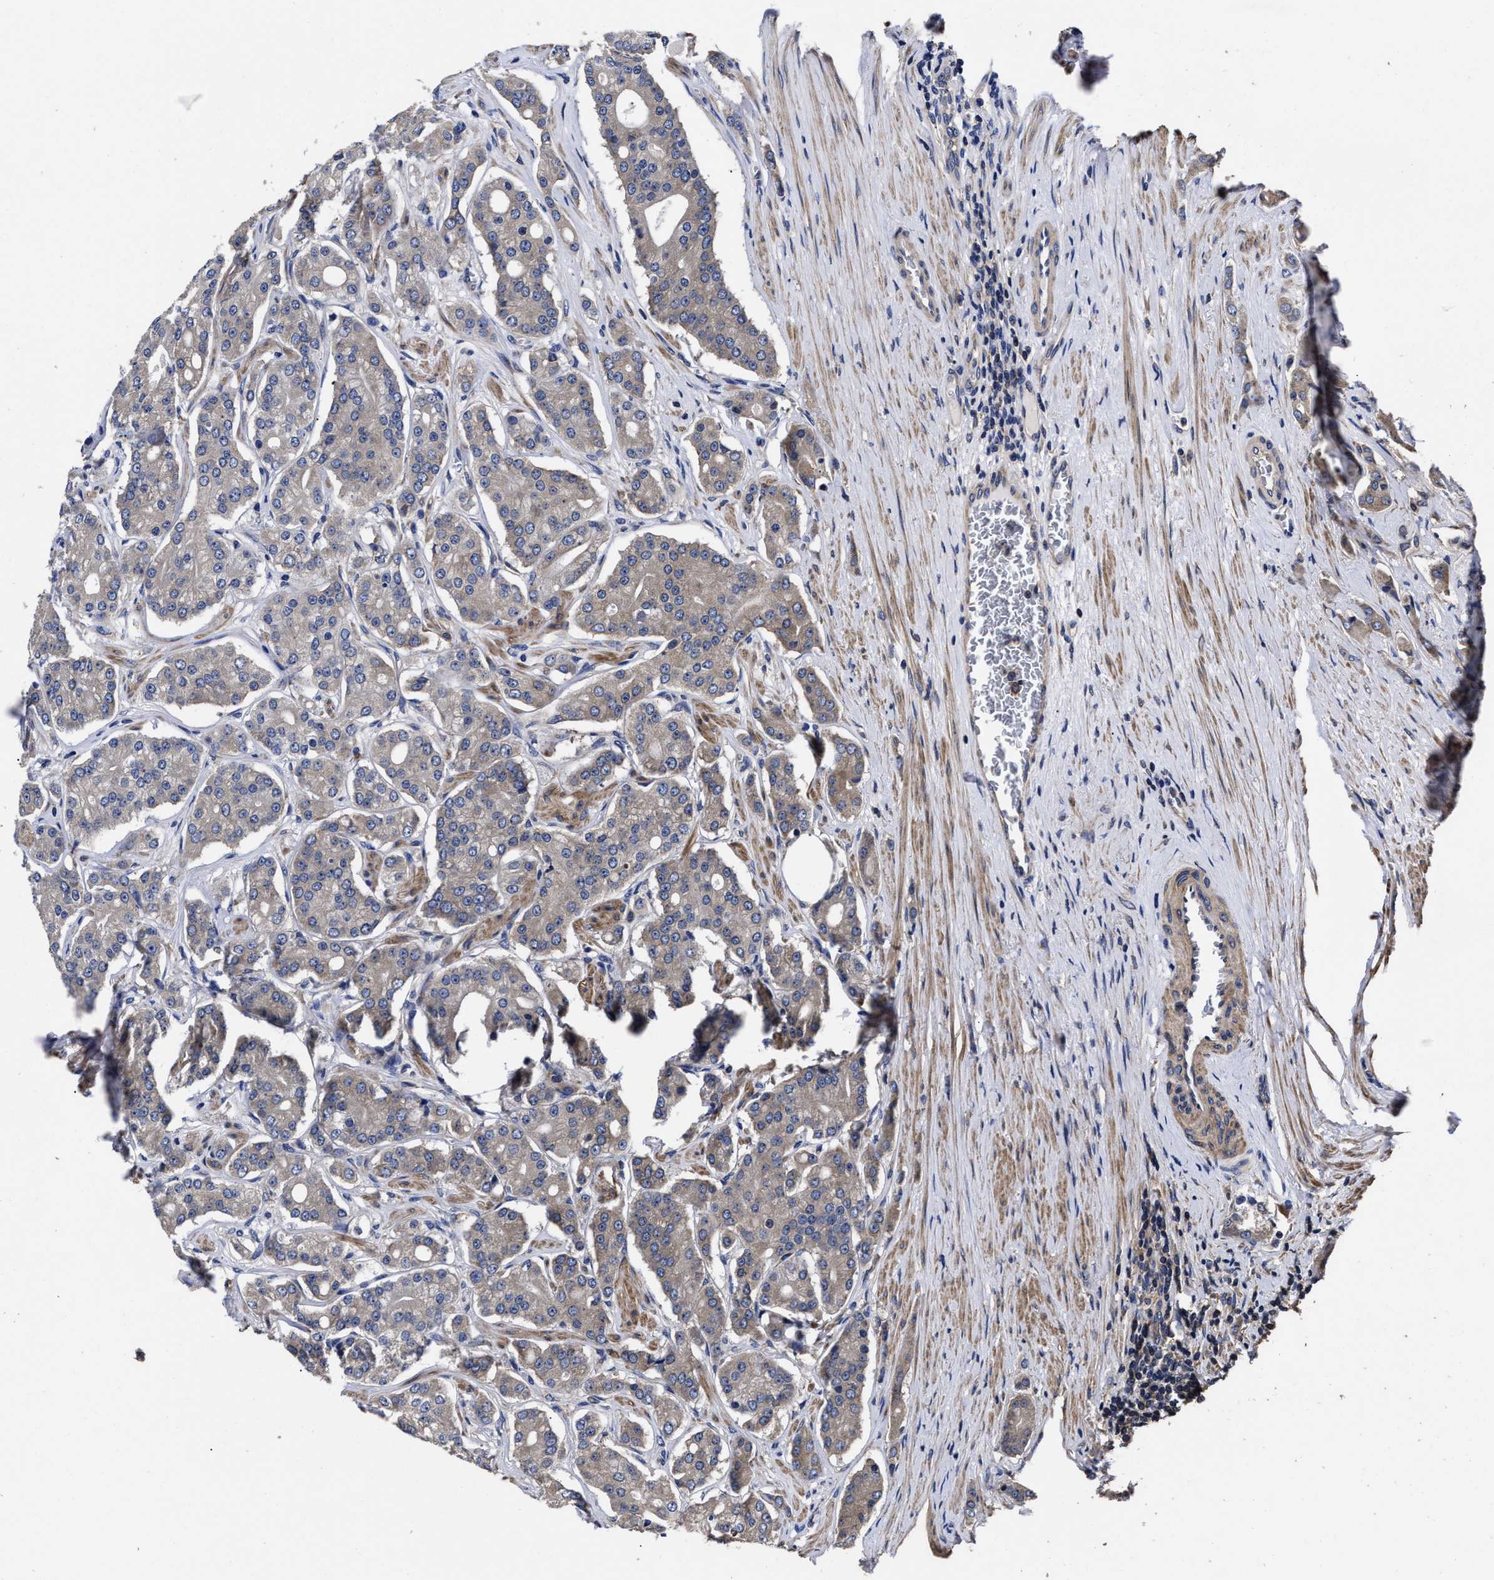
{"staining": {"intensity": "weak", "quantity": "<25%", "location": "cytoplasmic/membranous"}, "tissue": "prostate cancer", "cell_type": "Tumor cells", "image_type": "cancer", "snomed": [{"axis": "morphology", "description": "Adenocarcinoma, High grade"}, {"axis": "topography", "description": "Prostate"}], "caption": "A histopathology image of human high-grade adenocarcinoma (prostate) is negative for staining in tumor cells.", "gene": "AVEN", "patient": {"sex": "male", "age": 71}}